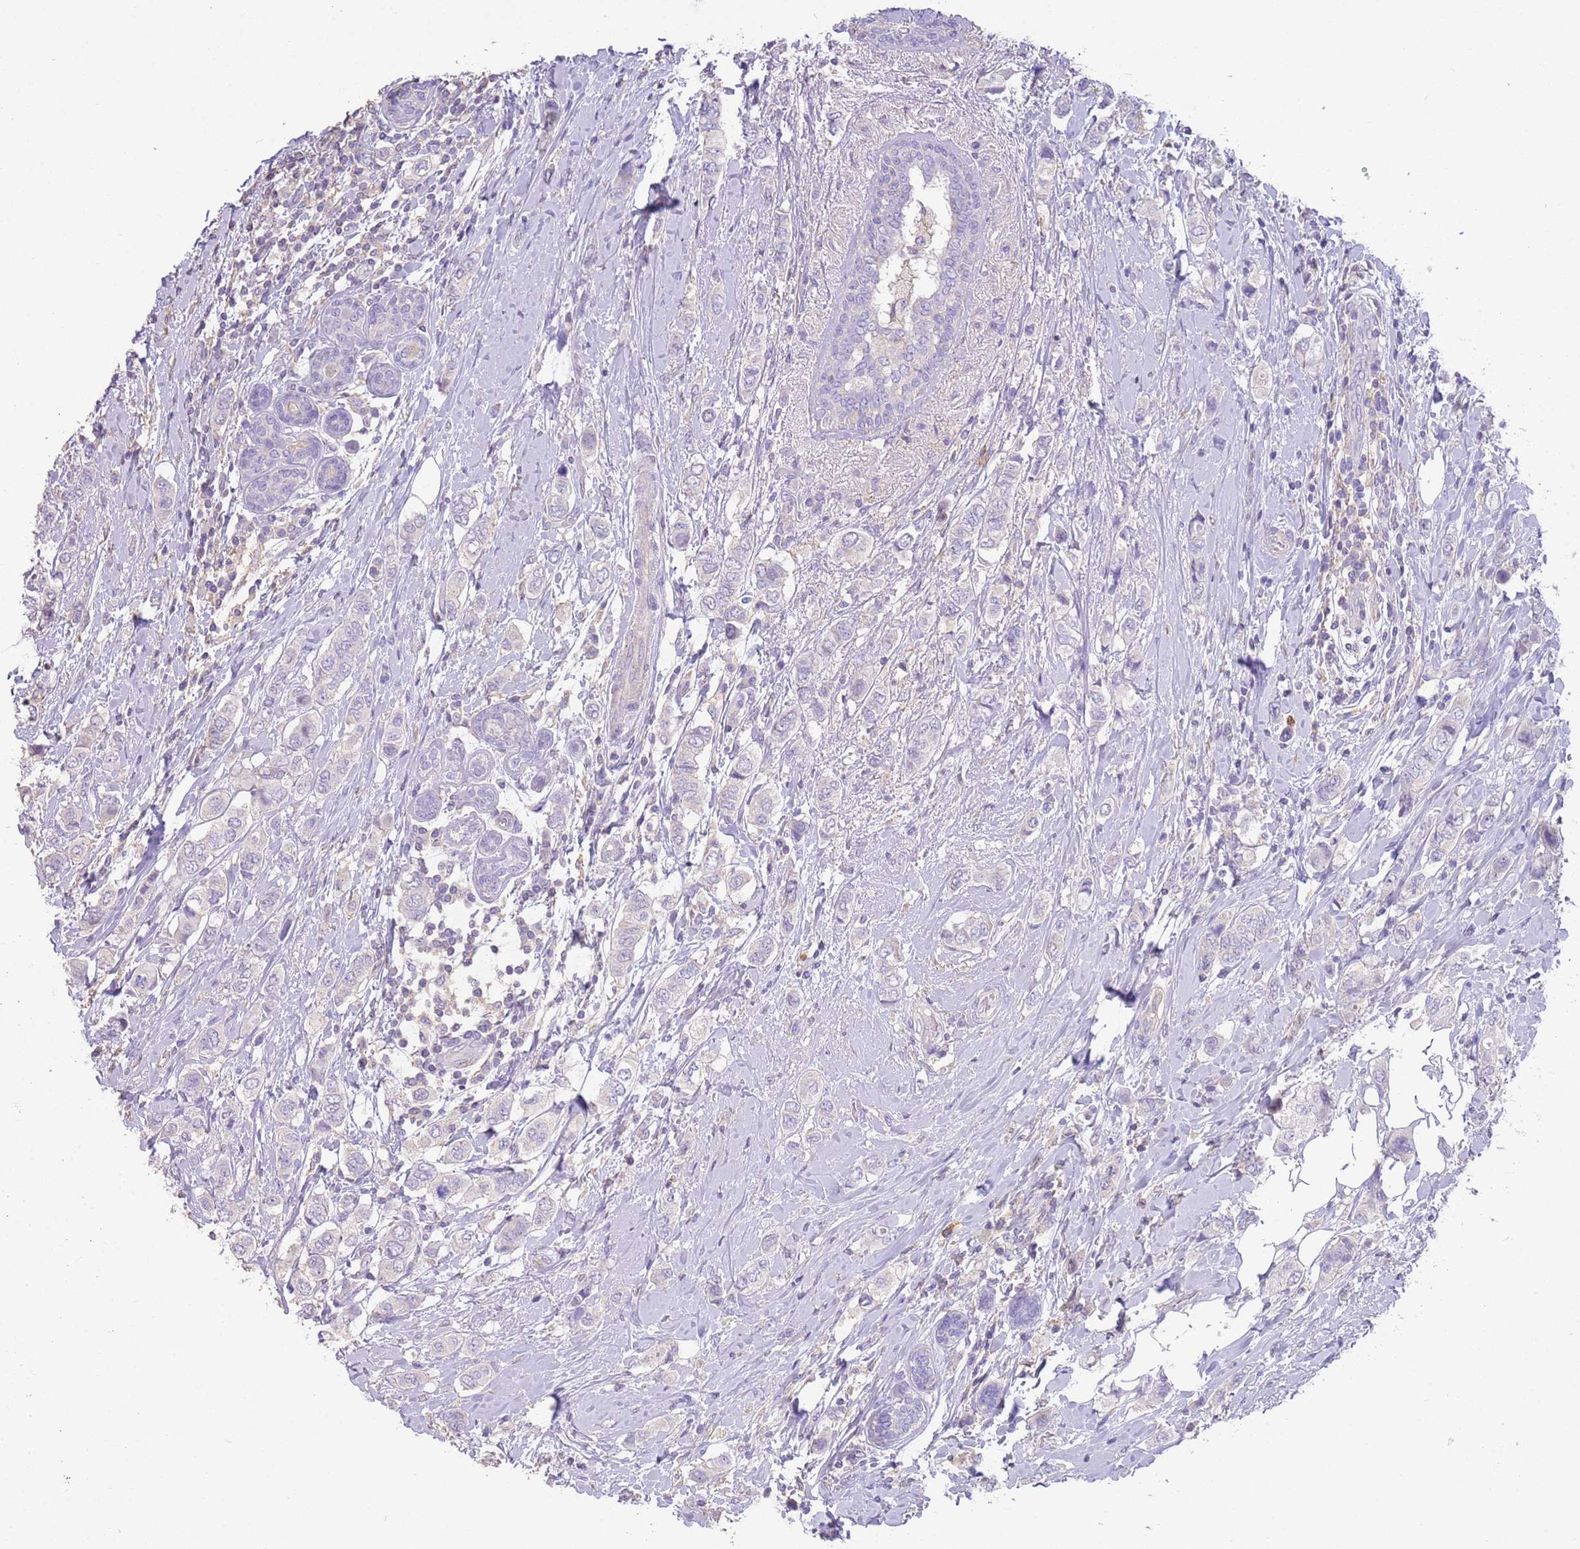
{"staining": {"intensity": "negative", "quantity": "none", "location": "none"}, "tissue": "breast cancer", "cell_type": "Tumor cells", "image_type": "cancer", "snomed": [{"axis": "morphology", "description": "Lobular carcinoma"}, {"axis": "topography", "description": "Breast"}], "caption": "Breast cancer (lobular carcinoma) stained for a protein using IHC shows no staining tumor cells.", "gene": "SFTPA1", "patient": {"sex": "female", "age": 51}}